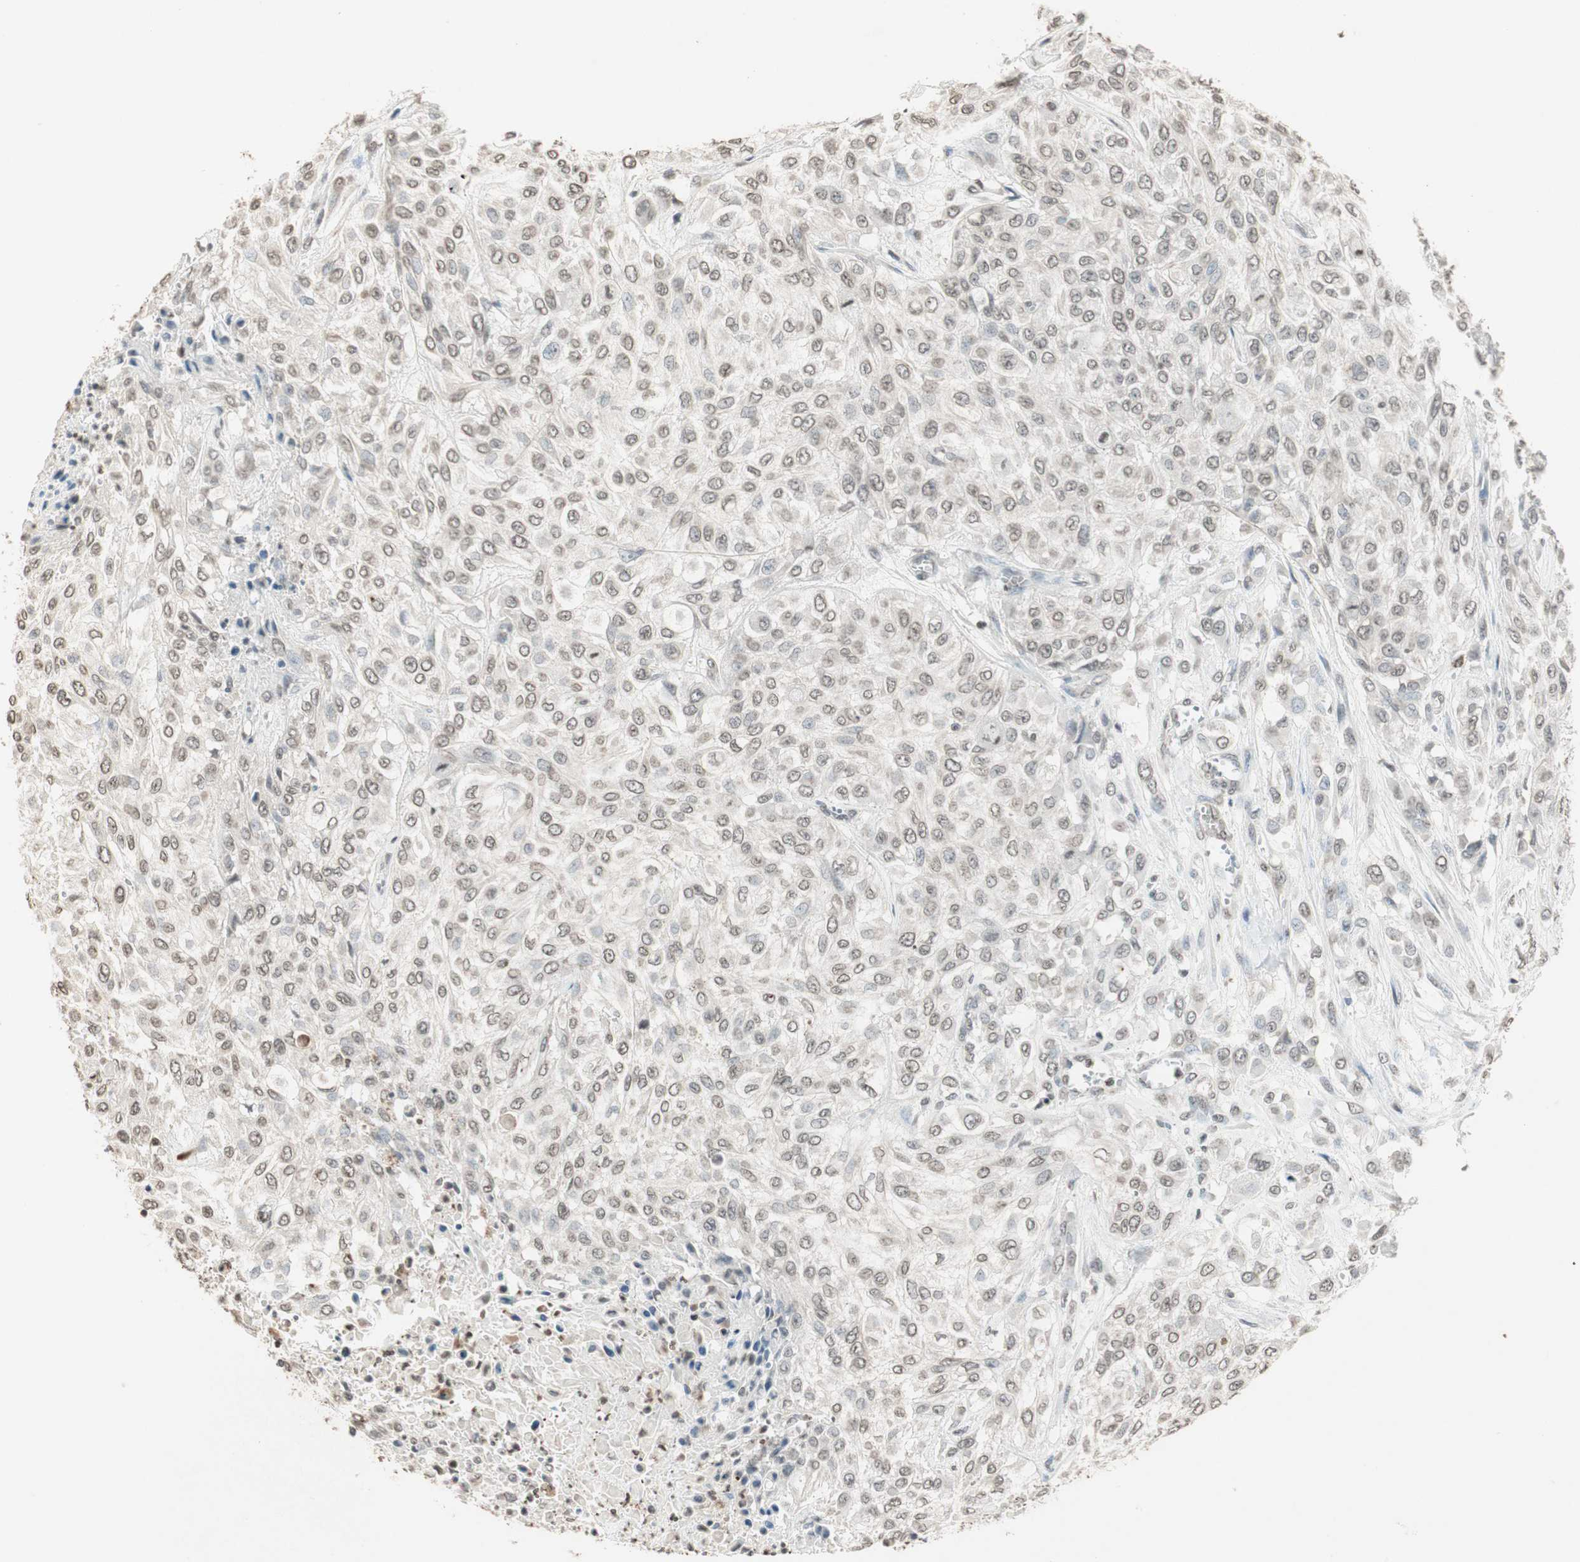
{"staining": {"intensity": "weak", "quantity": "25%-75%", "location": "nuclear"}, "tissue": "urothelial cancer", "cell_type": "Tumor cells", "image_type": "cancer", "snomed": [{"axis": "morphology", "description": "Urothelial carcinoma, High grade"}, {"axis": "topography", "description": "Urinary bladder"}], "caption": "Immunohistochemical staining of high-grade urothelial carcinoma shows weak nuclear protein positivity in approximately 25%-75% of tumor cells. Using DAB (3,3'-diaminobenzidine) (brown) and hematoxylin (blue) stains, captured at high magnification using brightfield microscopy.", "gene": "PRELID1", "patient": {"sex": "male", "age": 57}}